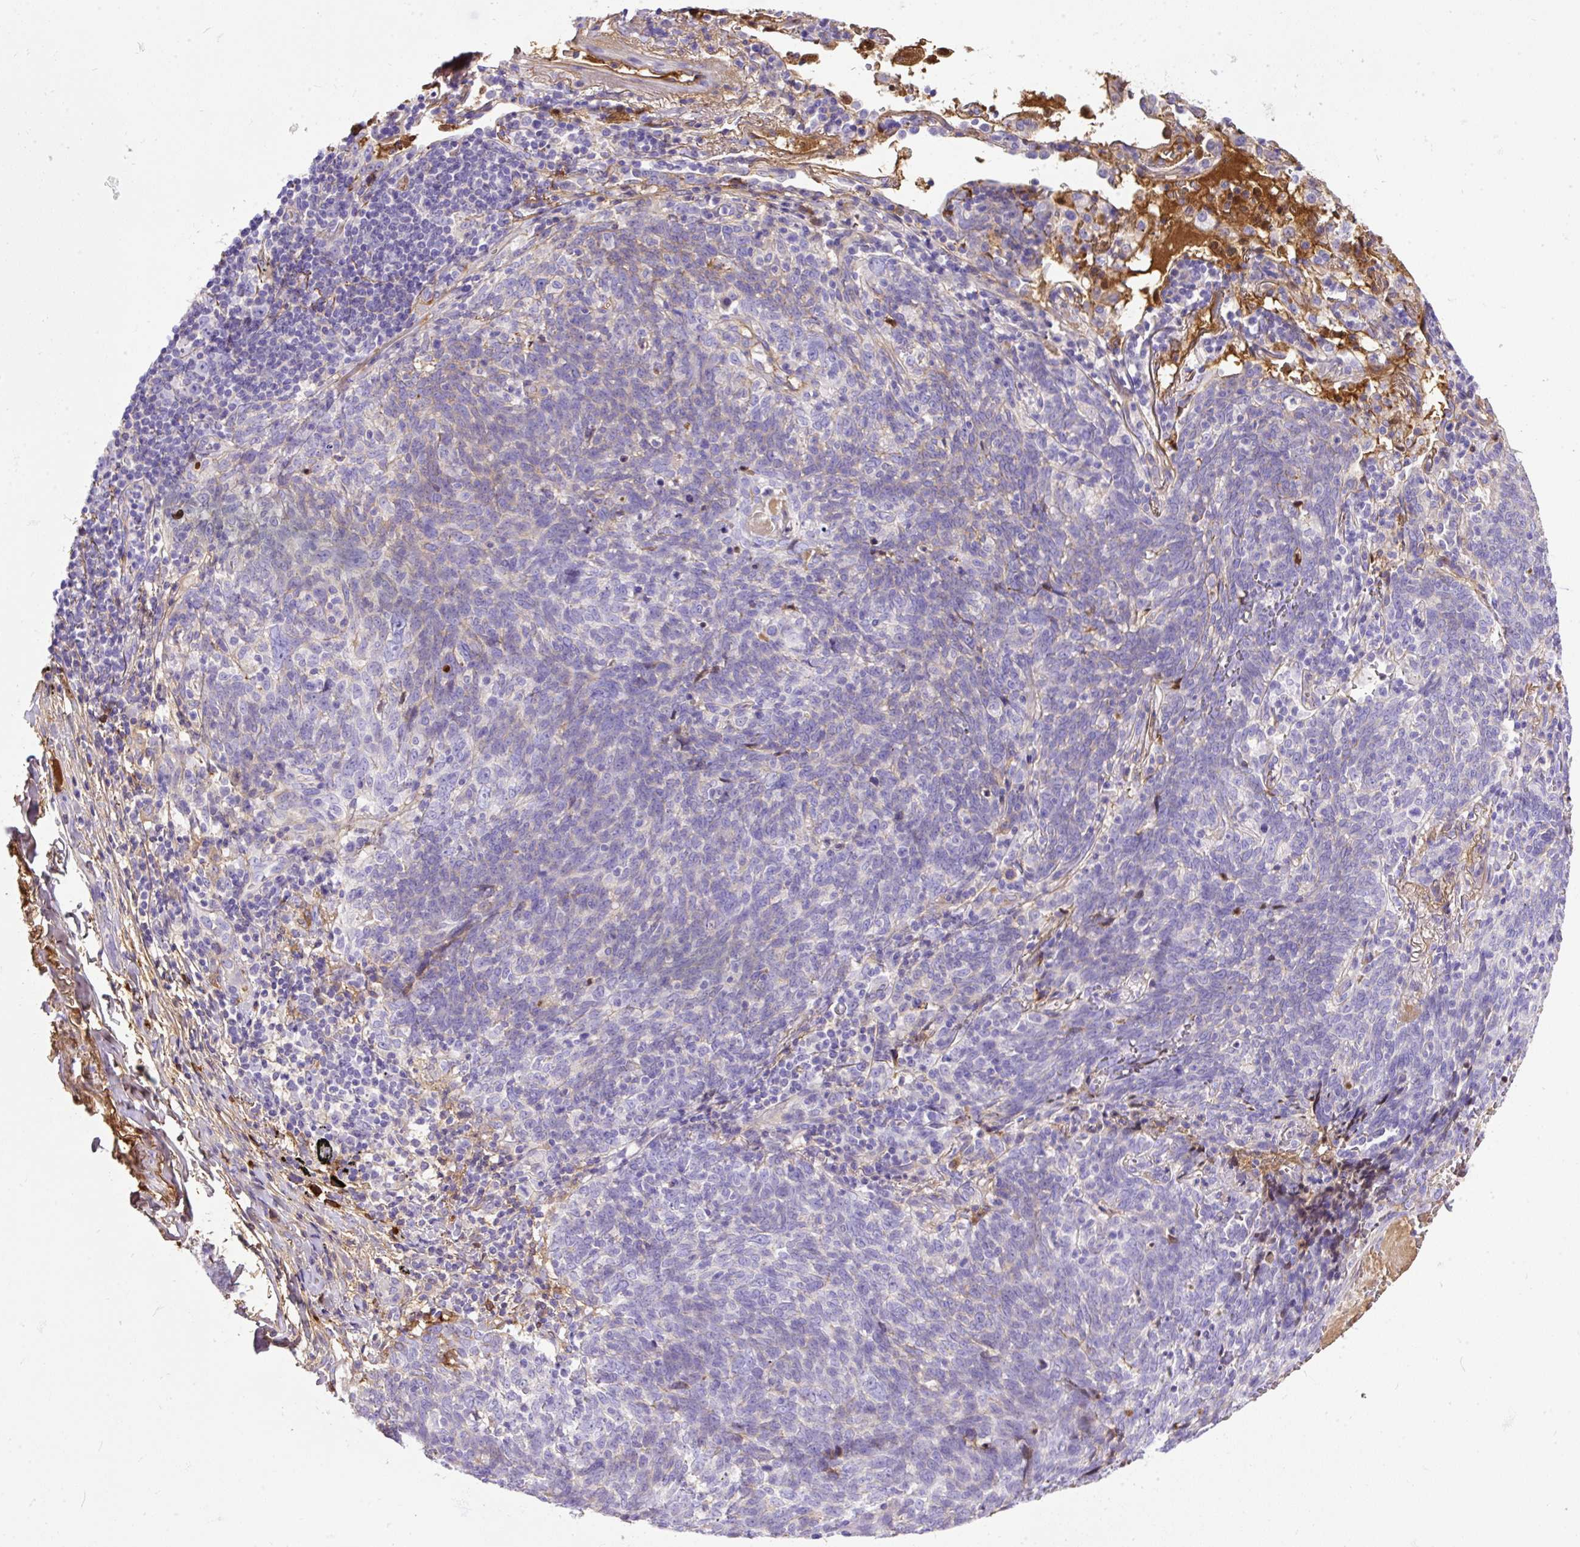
{"staining": {"intensity": "negative", "quantity": "none", "location": "none"}, "tissue": "lung cancer", "cell_type": "Tumor cells", "image_type": "cancer", "snomed": [{"axis": "morphology", "description": "Squamous cell carcinoma, NOS"}, {"axis": "topography", "description": "Lung"}], "caption": "There is no significant positivity in tumor cells of lung squamous cell carcinoma.", "gene": "CLEC3B", "patient": {"sex": "female", "age": 72}}